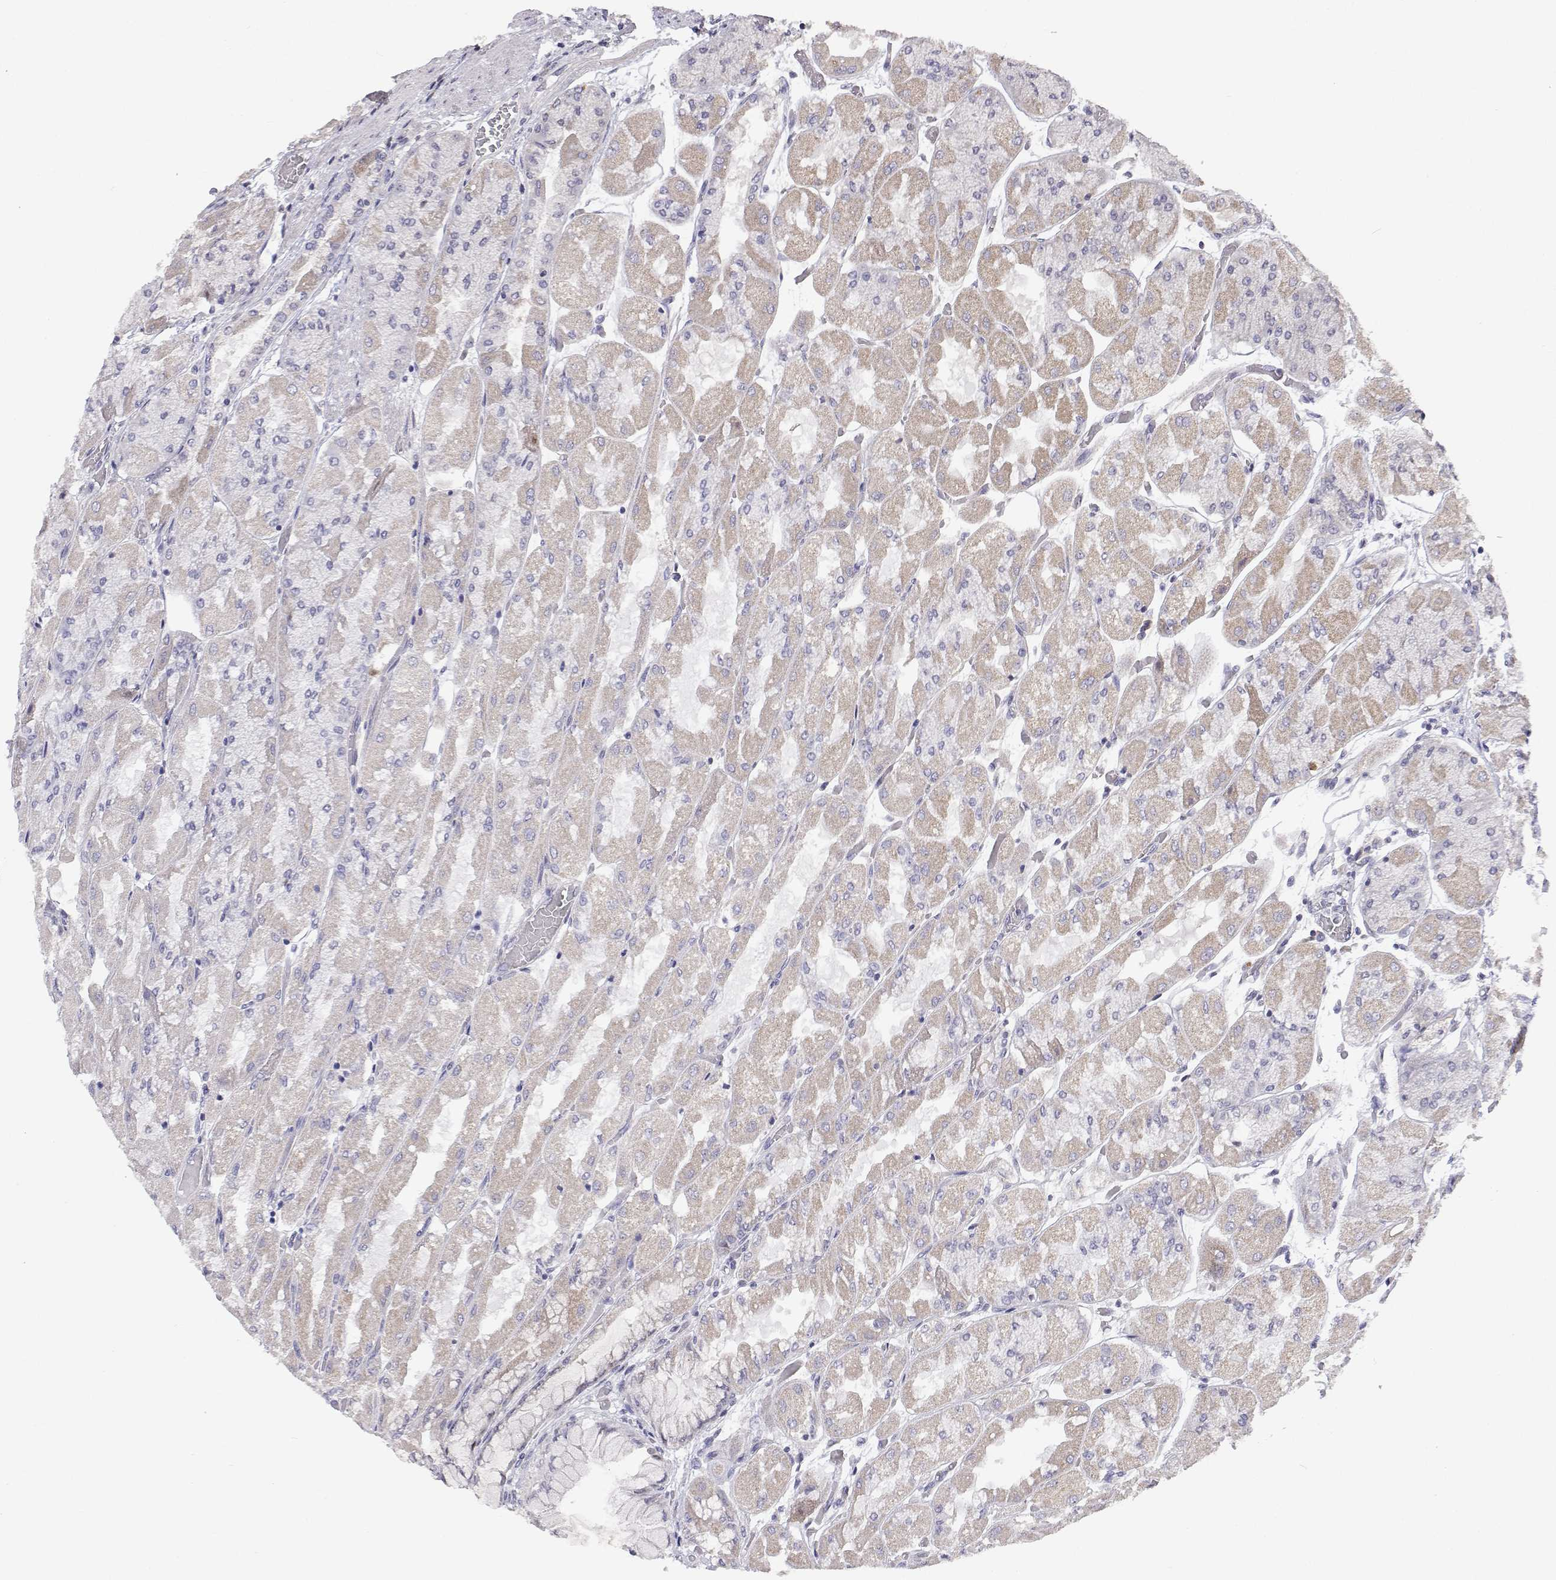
{"staining": {"intensity": "weak", "quantity": "<25%", "location": "cytoplasmic/membranous,nuclear"}, "tissue": "stomach", "cell_type": "Glandular cells", "image_type": "normal", "snomed": [{"axis": "morphology", "description": "Normal tissue, NOS"}, {"axis": "topography", "description": "Stomach"}], "caption": "Glandular cells show no significant positivity in normal stomach. (Brightfield microscopy of DAB immunohistochemistry at high magnification).", "gene": "MRPL3", "patient": {"sex": "female", "age": 61}}